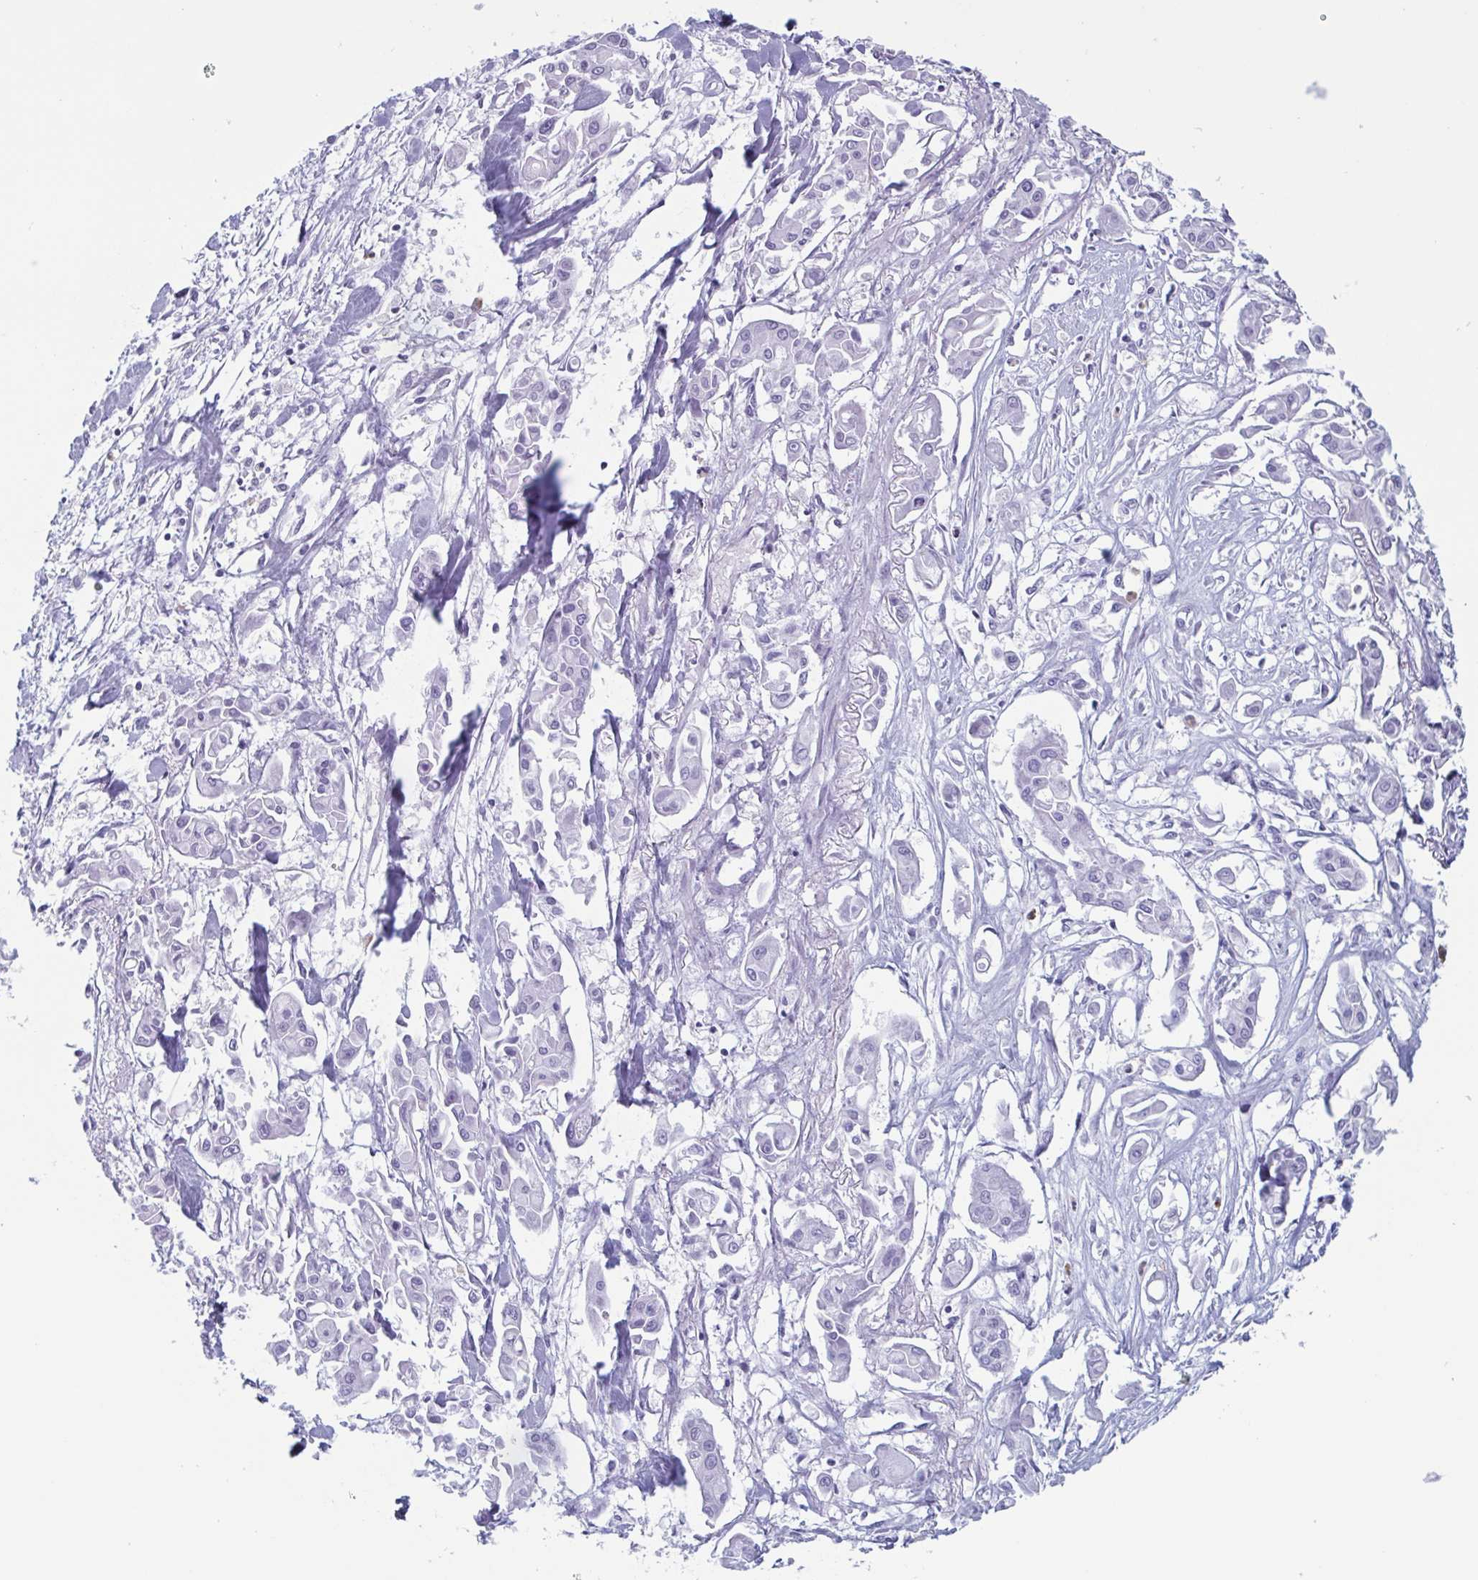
{"staining": {"intensity": "negative", "quantity": "none", "location": "none"}, "tissue": "pancreatic cancer", "cell_type": "Tumor cells", "image_type": "cancer", "snomed": [{"axis": "morphology", "description": "Adenocarcinoma, NOS"}, {"axis": "topography", "description": "Pancreas"}], "caption": "This is a histopathology image of IHC staining of adenocarcinoma (pancreatic), which shows no positivity in tumor cells.", "gene": "BPI", "patient": {"sex": "male", "age": 61}}